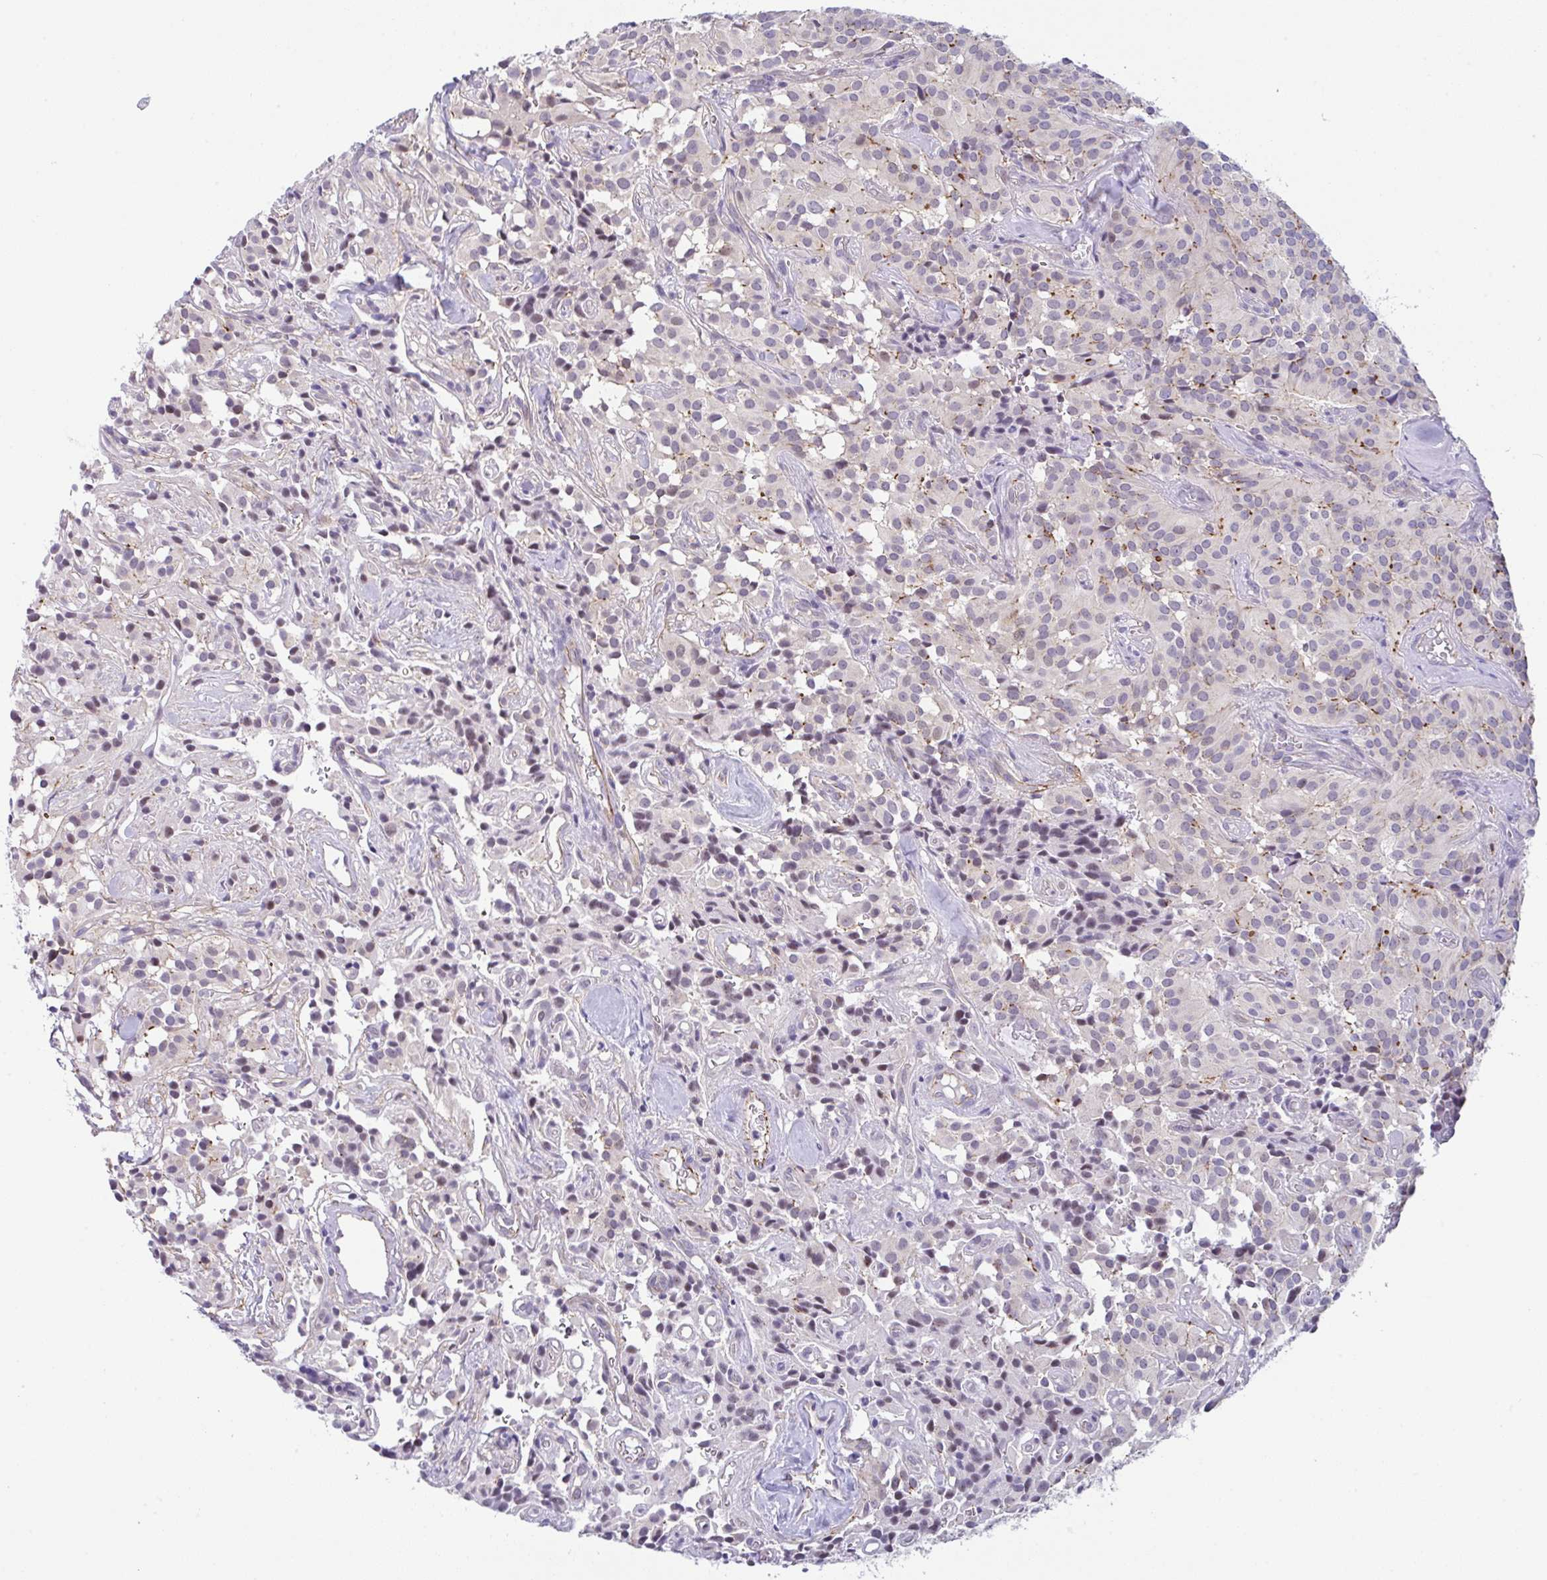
{"staining": {"intensity": "moderate", "quantity": "<25%", "location": "cytoplasmic/membranous"}, "tissue": "glioma", "cell_type": "Tumor cells", "image_type": "cancer", "snomed": [{"axis": "morphology", "description": "Glioma, malignant, Low grade"}, {"axis": "topography", "description": "Brain"}], "caption": "The micrograph shows immunohistochemical staining of glioma. There is moderate cytoplasmic/membranous positivity is appreciated in about <25% of tumor cells. (Brightfield microscopy of DAB IHC at high magnification).", "gene": "CGNL1", "patient": {"sex": "male", "age": 42}}